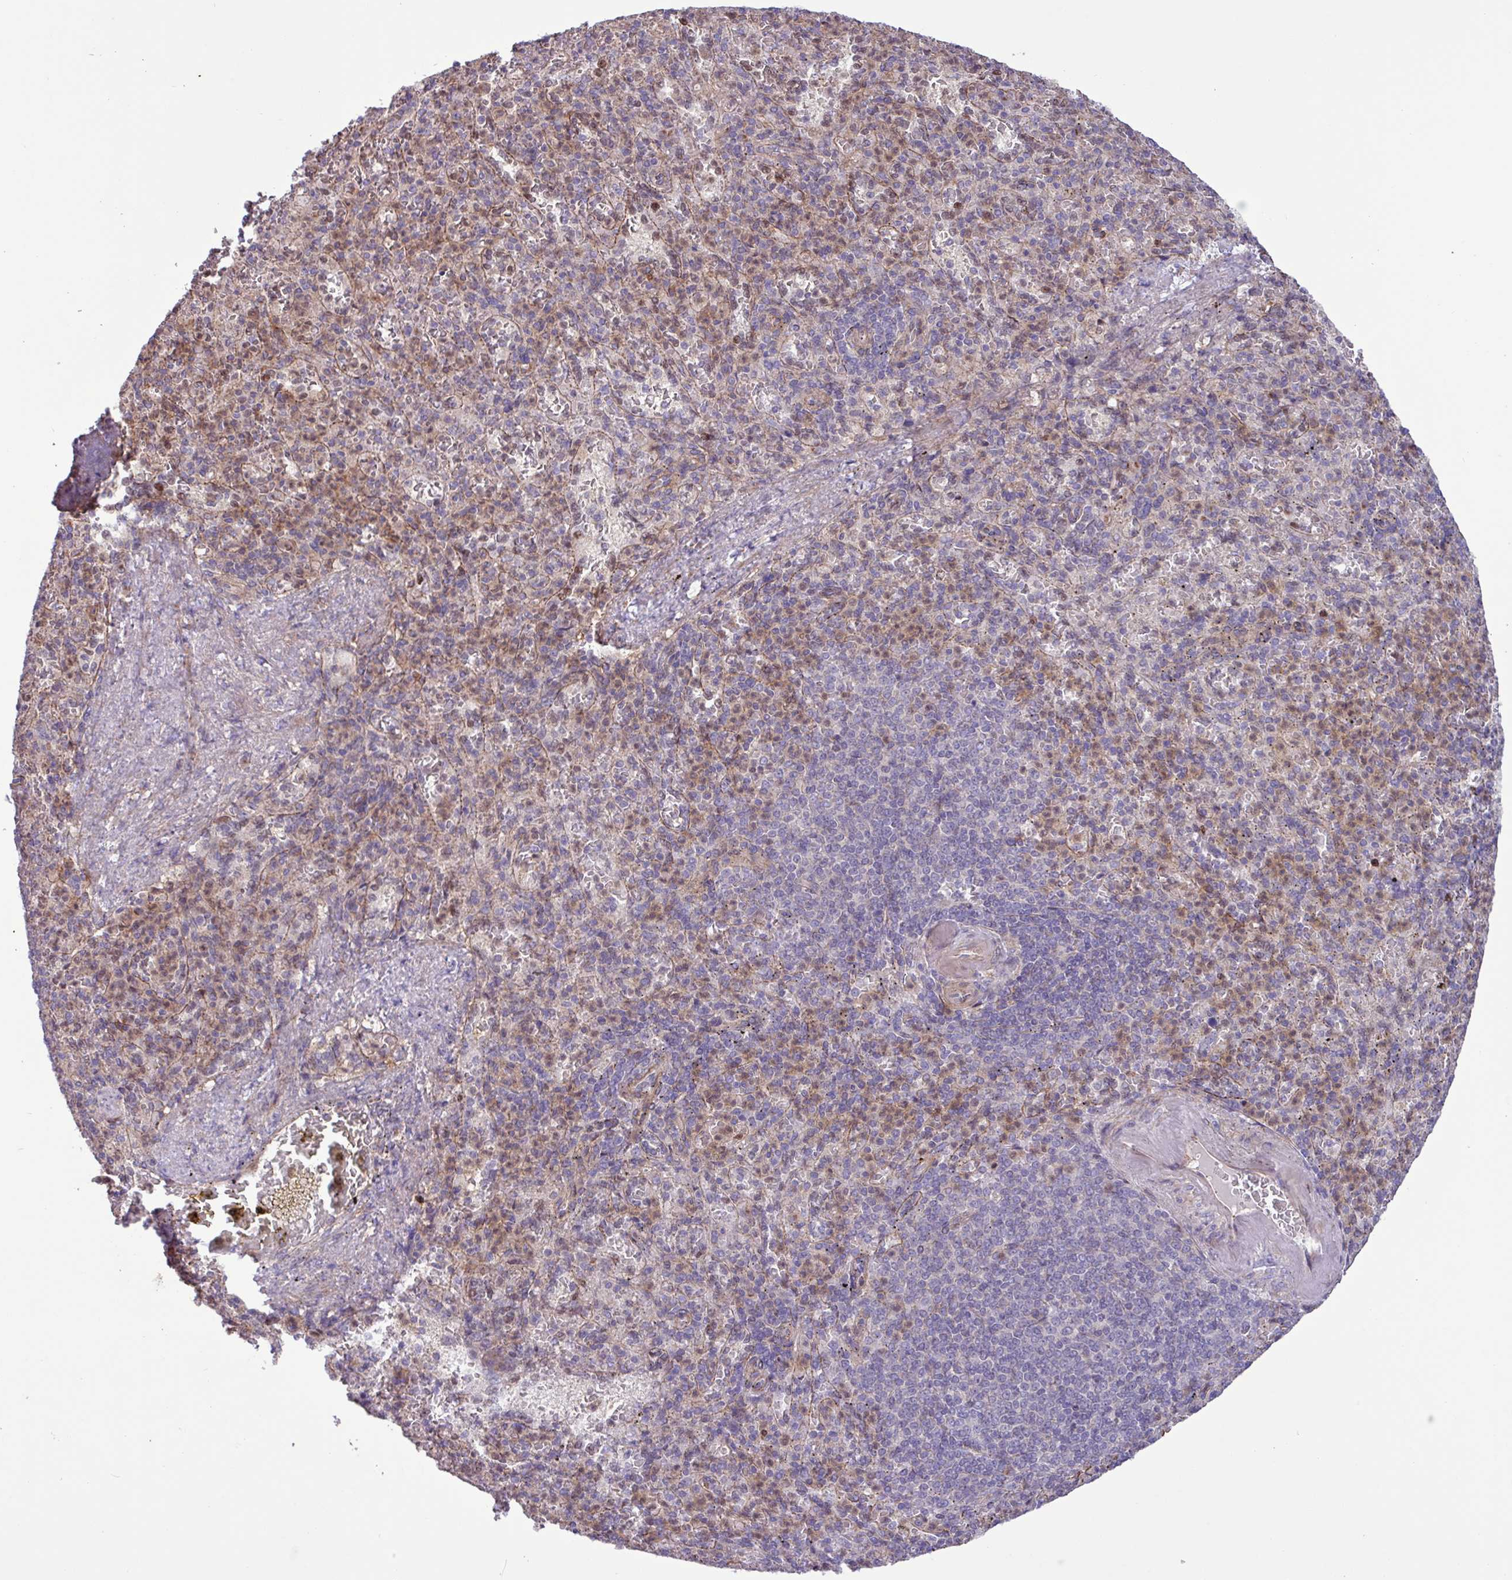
{"staining": {"intensity": "weak", "quantity": "<25%", "location": "nuclear"}, "tissue": "spleen", "cell_type": "Cells in red pulp", "image_type": "normal", "snomed": [{"axis": "morphology", "description": "Normal tissue, NOS"}, {"axis": "topography", "description": "Spleen"}], "caption": "IHC photomicrograph of benign human spleen stained for a protein (brown), which reveals no positivity in cells in red pulp.", "gene": "CNTRL", "patient": {"sex": "female", "age": 74}}